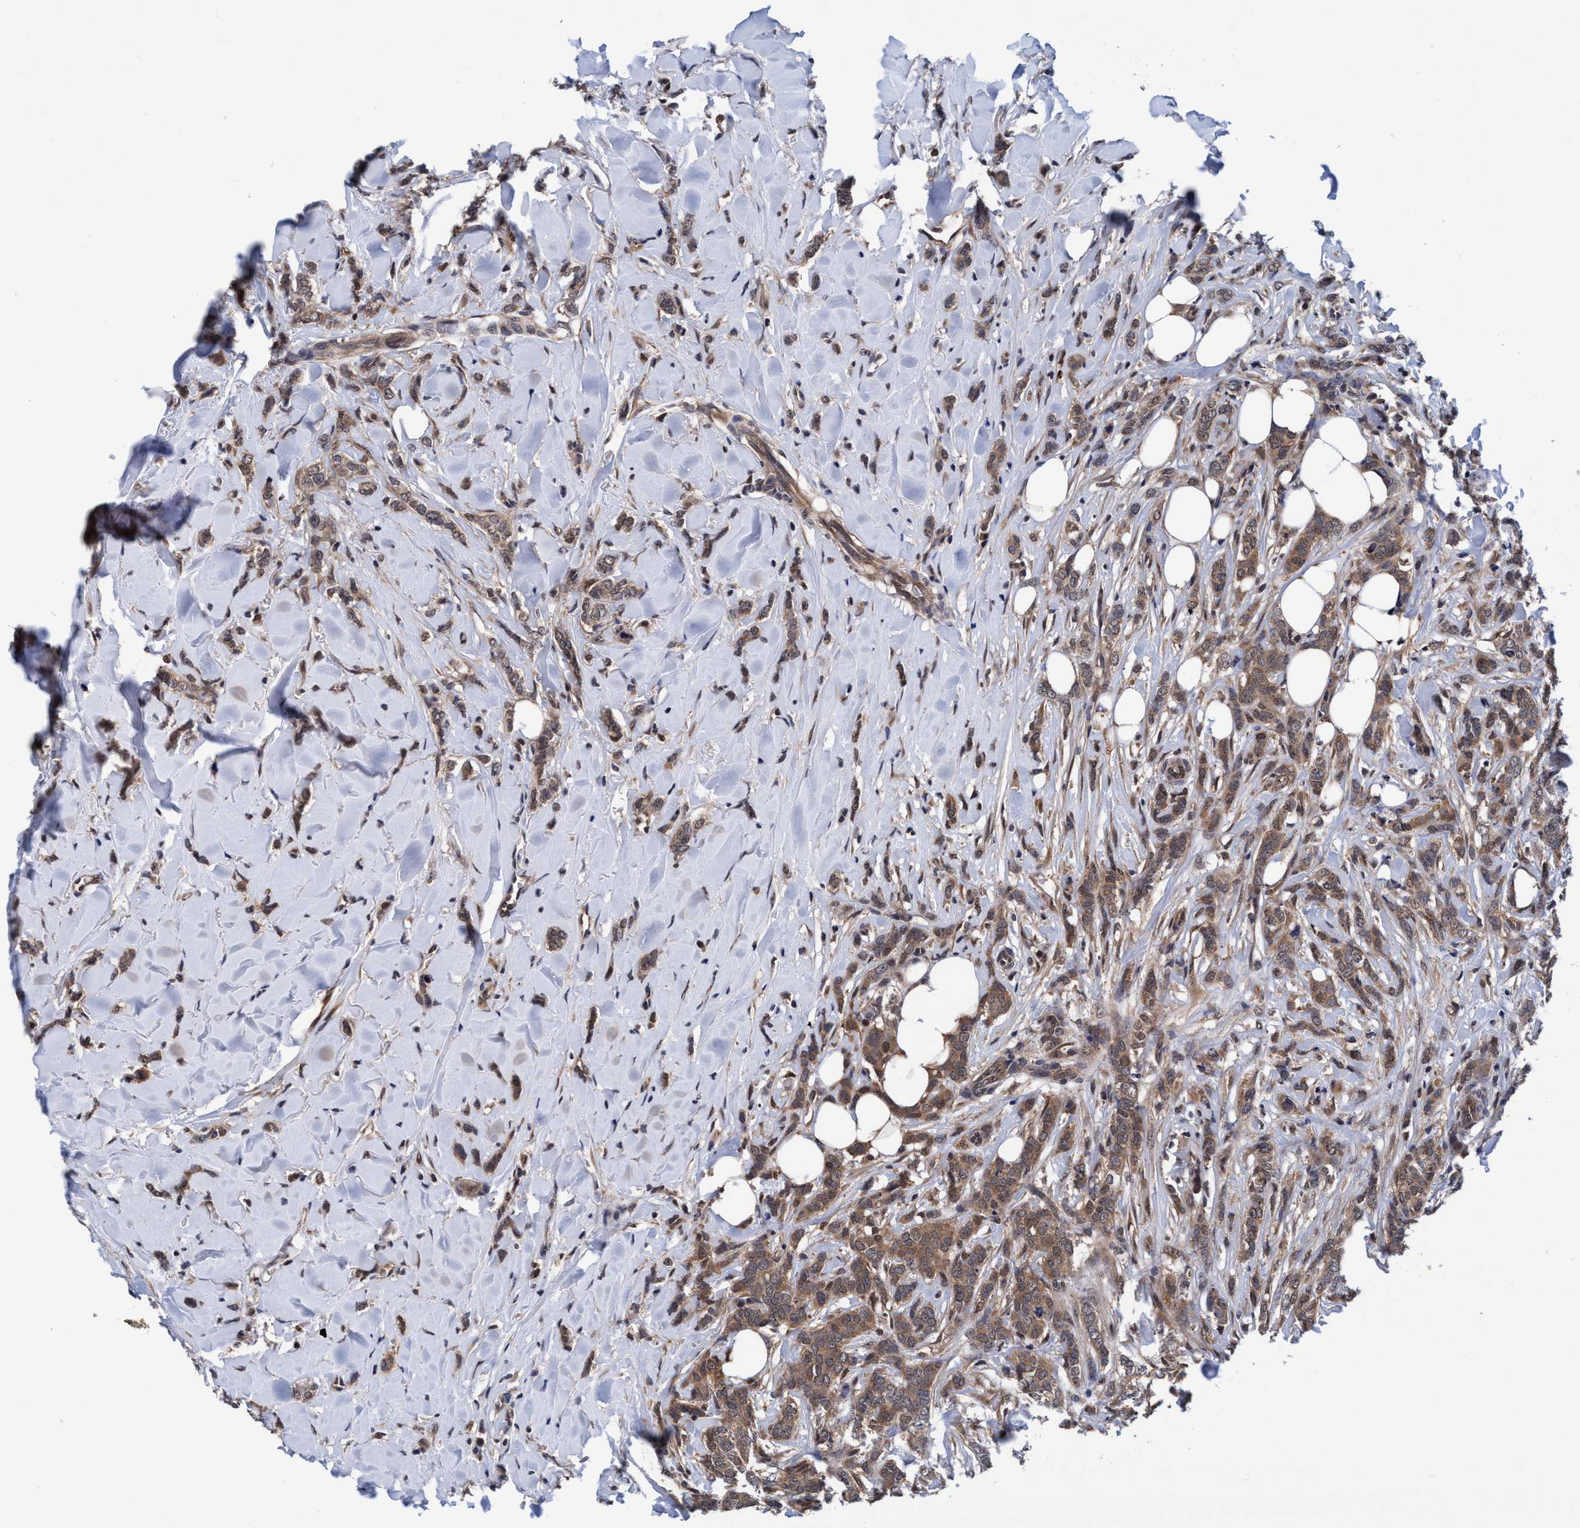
{"staining": {"intensity": "moderate", "quantity": ">75%", "location": "cytoplasmic/membranous,nuclear"}, "tissue": "breast cancer", "cell_type": "Tumor cells", "image_type": "cancer", "snomed": [{"axis": "morphology", "description": "Lobular carcinoma"}, {"axis": "topography", "description": "Skin"}, {"axis": "topography", "description": "Breast"}], "caption": "An IHC image of tumor tissue is shown. Protein staining in brown highlights moderate cytoplasmic/membranous and nuclear positivity in breast cancer (lobular carcinoma) within tumor cells. Using DAB (3,3'-diaminobenzidine) (brown) and hematoxylin (blue) stains, captured at high magnification using brightfield microscopy.", "gene": "PSMD12", "patient": {"sex": "female", "age": 46}}